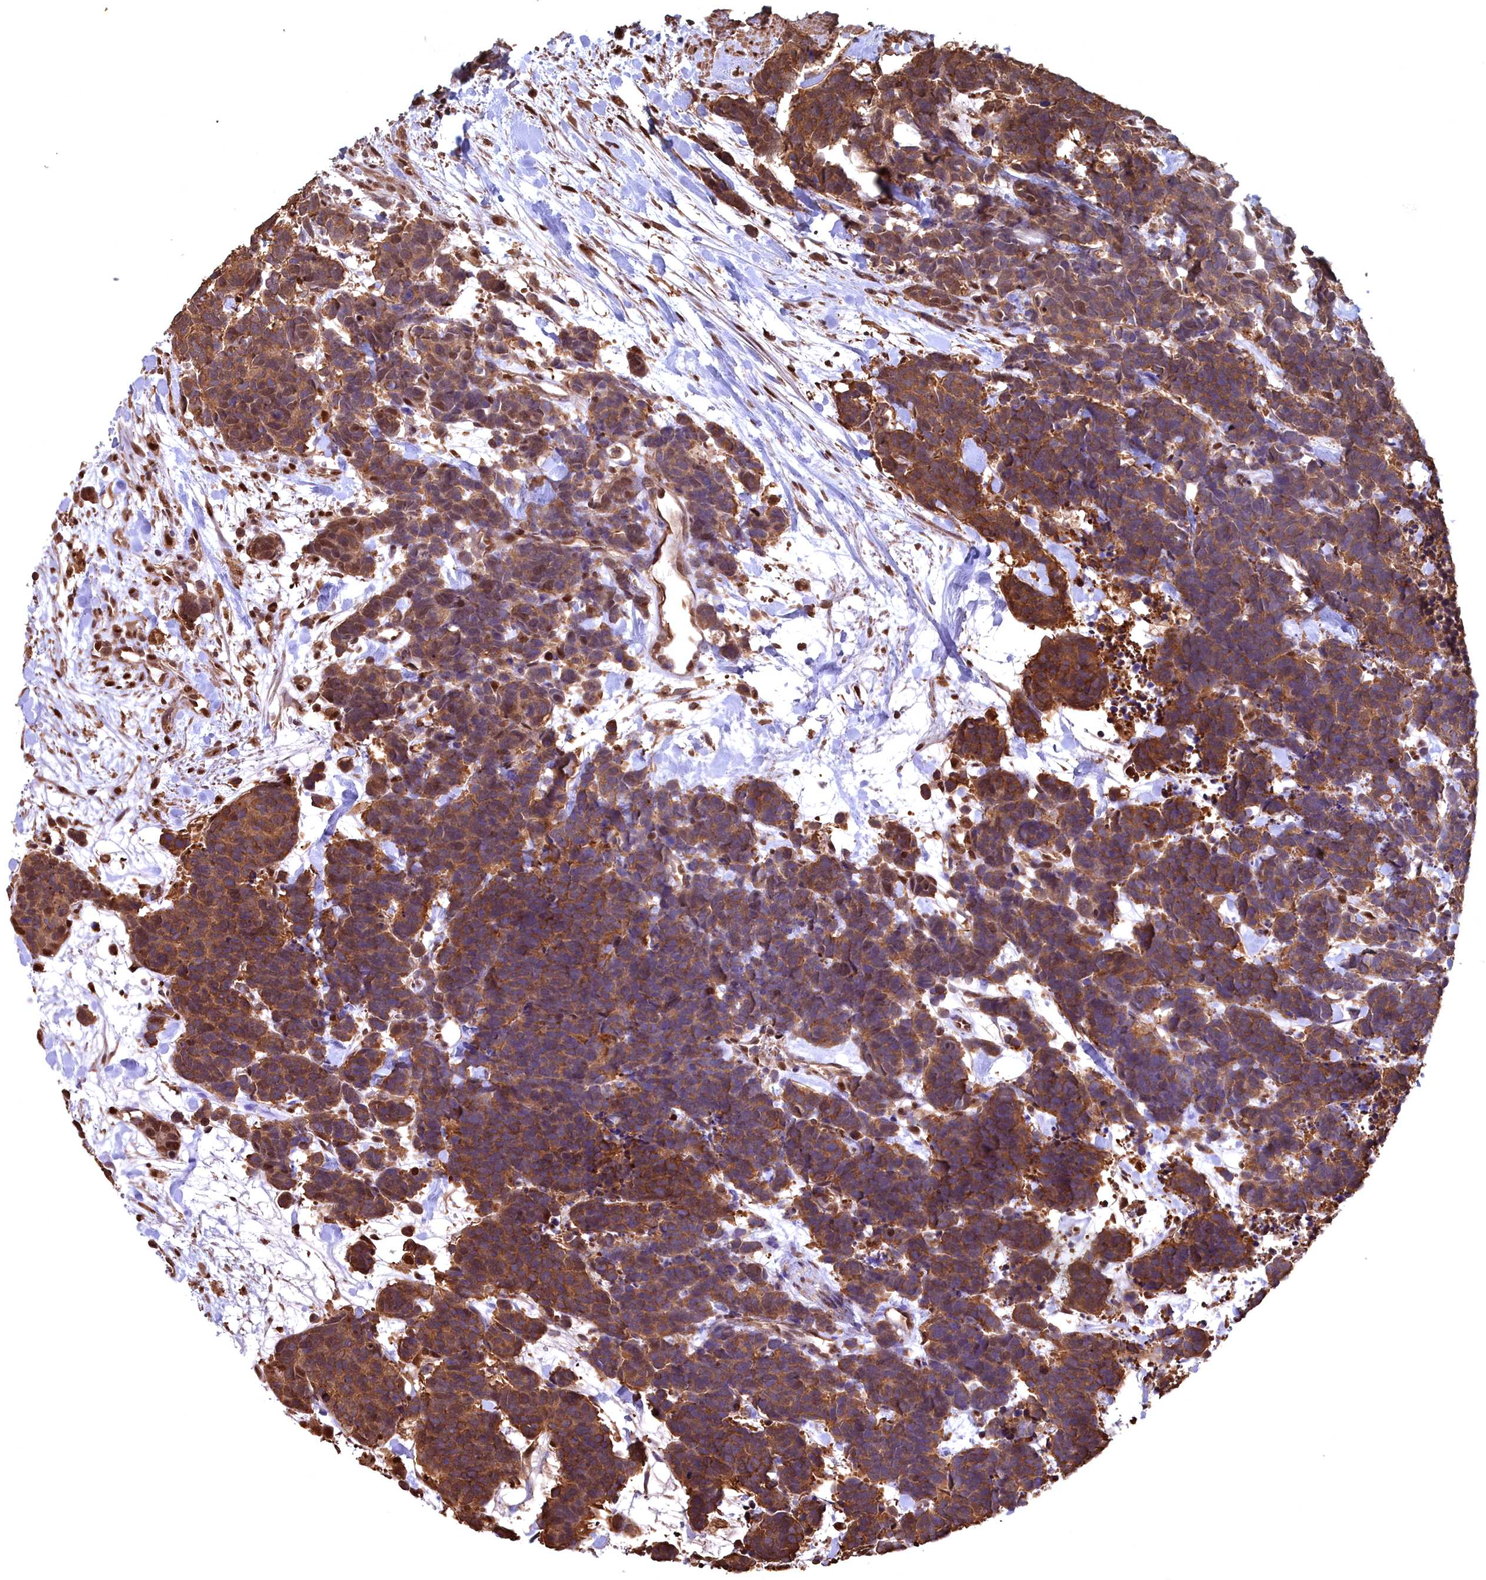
{"staining": {"intensity": "moderate", "quantity": ">75%", "location": "cytoplasmic/membranous"}, "tissue": "carcinoid", "cell_type": "Tumor cells", "image_type": "cancer", "snomed": [{"axis": "morphology", "description": "Carcinoma, NOS"}, {"axis": "morphology", "description": "Carcinoid, malignant, NOS"}, {"axis": "topography", "description": "Prostate"}], "caption": "Immunohistochemical staining of carcinoid shows medium levels of moderate cytoplasmic/membranous protein positivity in about >75% of tumor cells.", "gene": "GAPDH", "patient": {"sex": "male", "age": 57}}